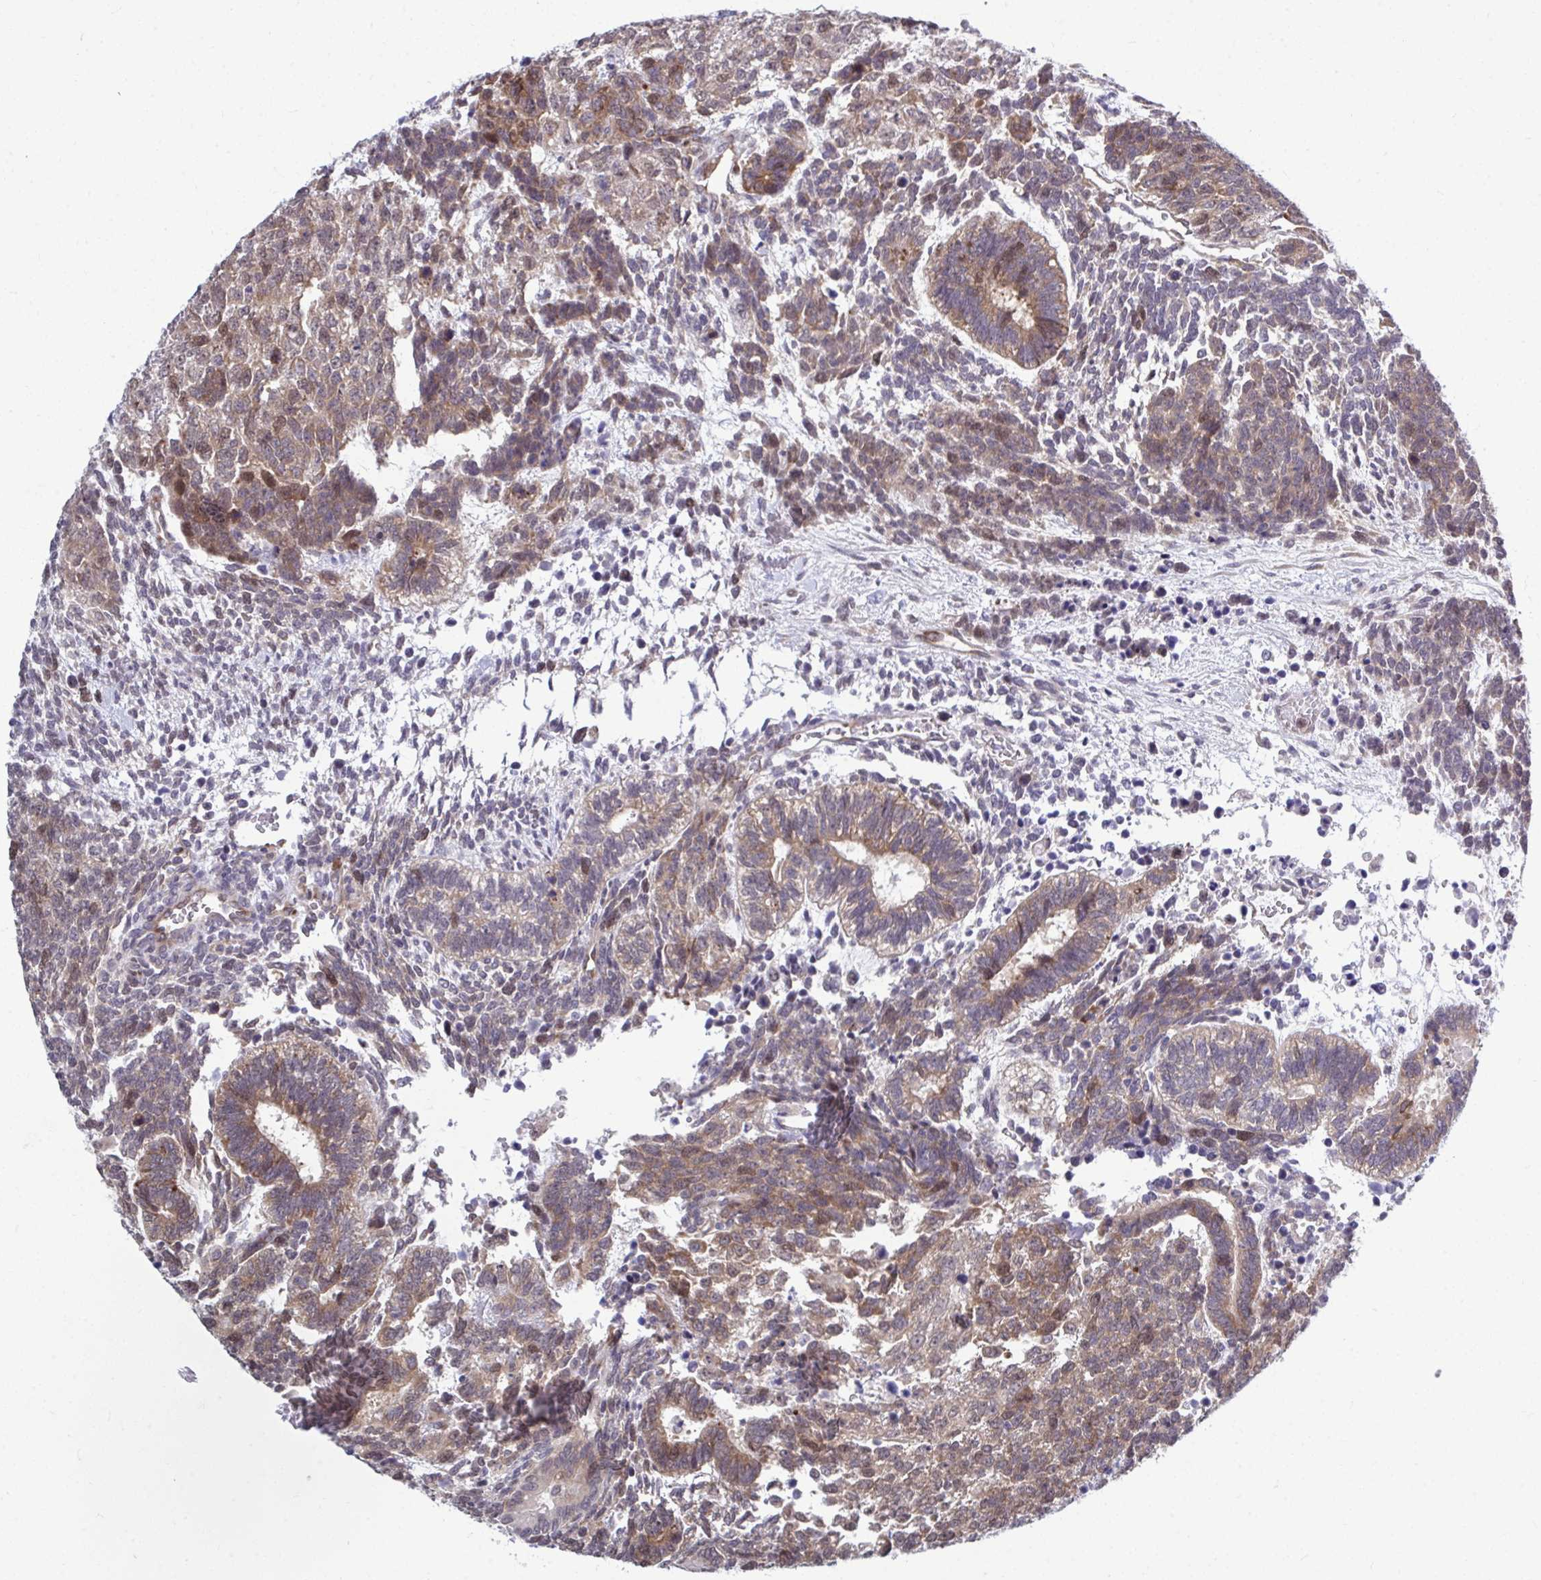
{"staining": {"intensity": "moderate", "quantity": ">75%", "location": "cytoplasmic/membranous"}, "tissue": "testis cancer", "cell_type": "Tumor cells", "image_type": "cancer", "snomed": [{"axis": "morphology", "description": "Carcinoma, Embryonal, NOS"}, {"axis": "topography", "description": "Testis"}], "caption": "Immunohistochemical staining of human testis cancer displays medium levels of moderate cytoplasmic/membranous expression in approximately >75% of tumor cells. The protein is stained brown, and the nuclei are stained in blue (DAB IHC with brightfield microscopy, high magnification).", "gene": "SELENON", "patient": {"sex": "male", "age": 23}}